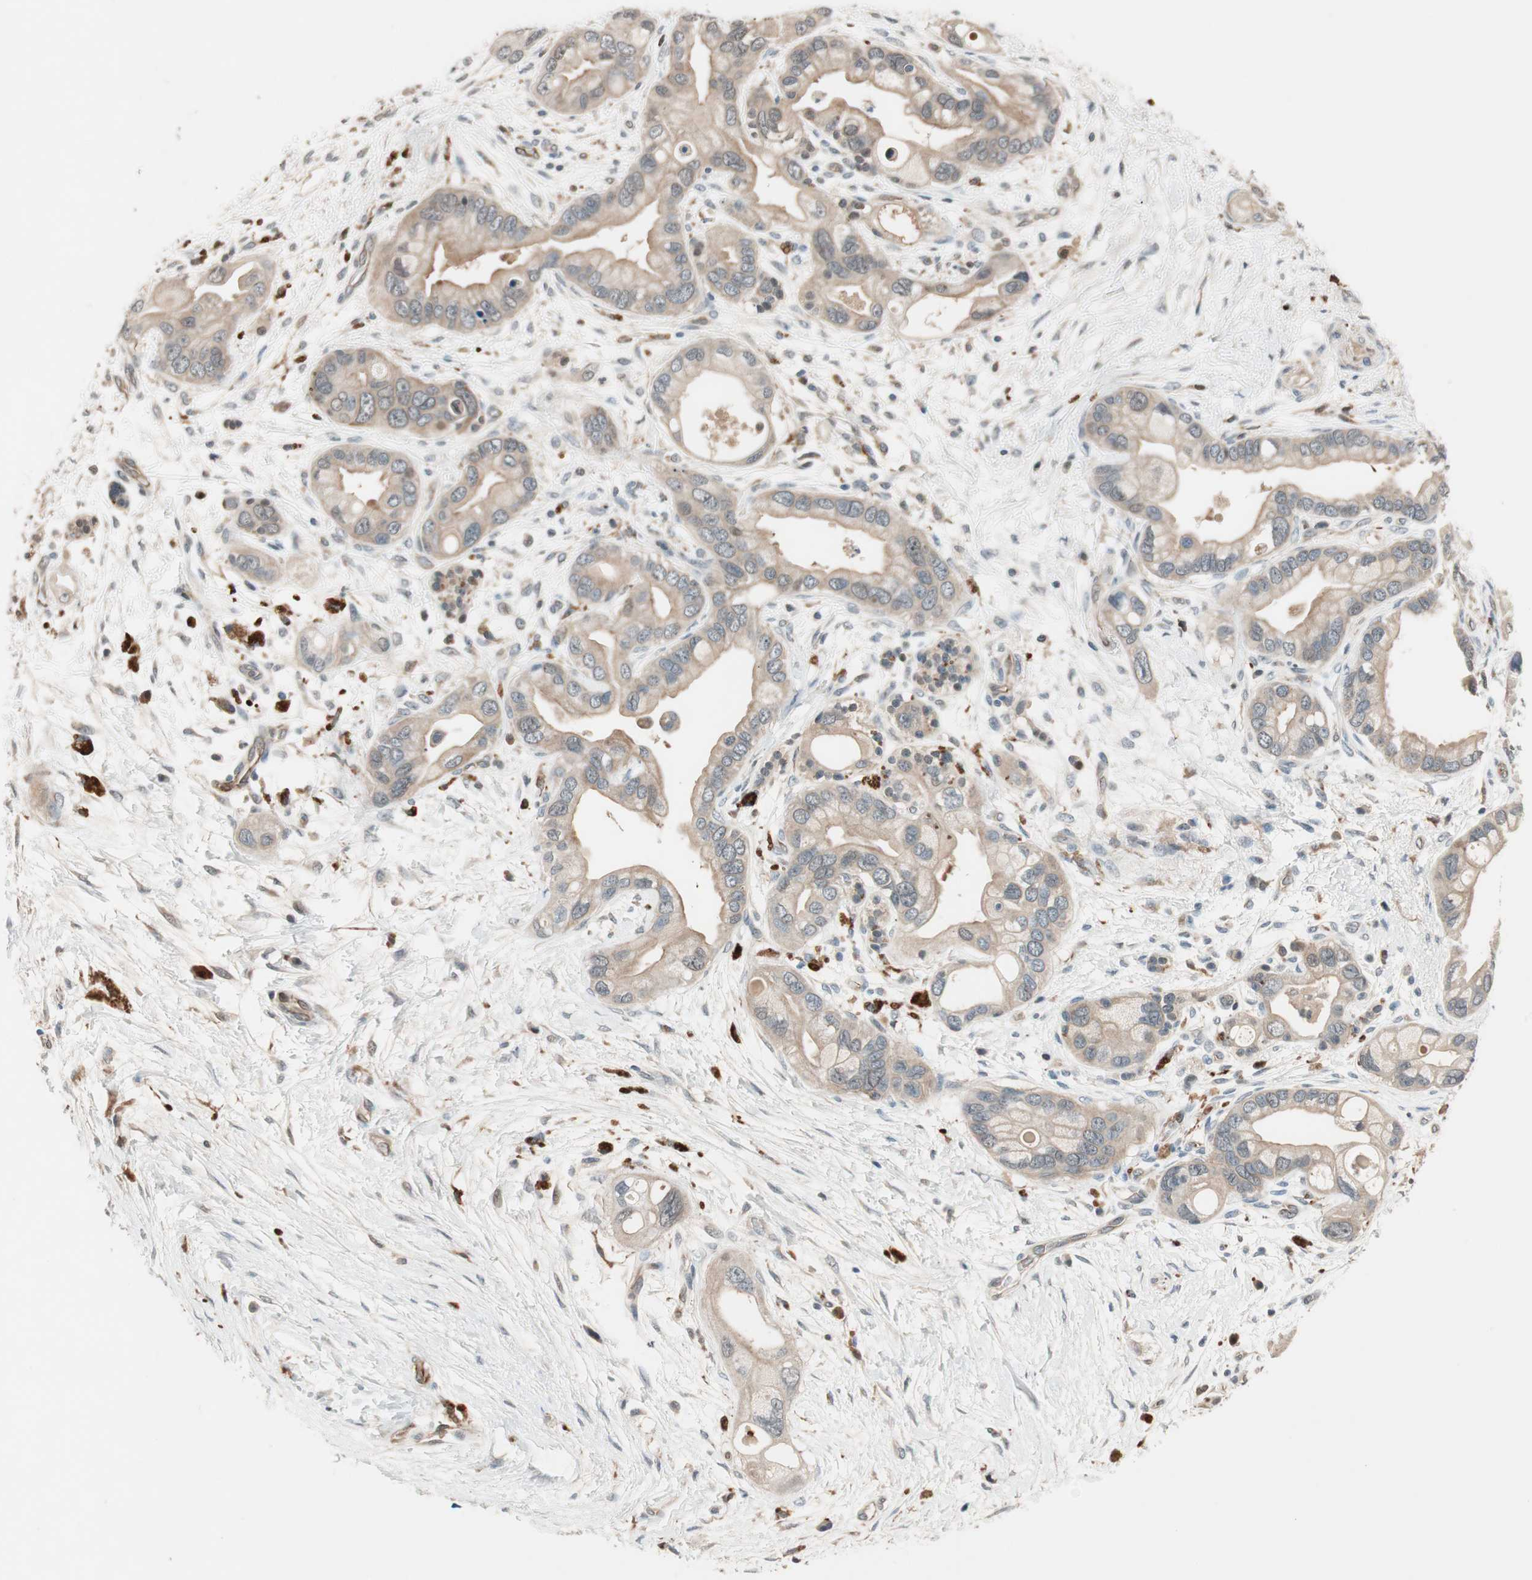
{"staining": {"intensity": "weak", "quantity": ">75%", "location": "cytoplasmic/membranous"}, "tissue": "pancreatic cancer", "cell_type": "Tumor cells", "image_type": "cancer", "snomed": [{"axis": "morphology", "description": "Adenocarcinoma, NOS"}, {"axis": "topography", "description": "Pancreas"}], "caption": "Protein positivity by immunohistochemistry reveals weak cytoplasmic/membranous positivity in approximately >75% of tumor cells in pancreatic adenocarcinoma. Nuclei are stained in blue.", "gene": "PIK3R3", "patient": {"sex": "female", "age": 77}}